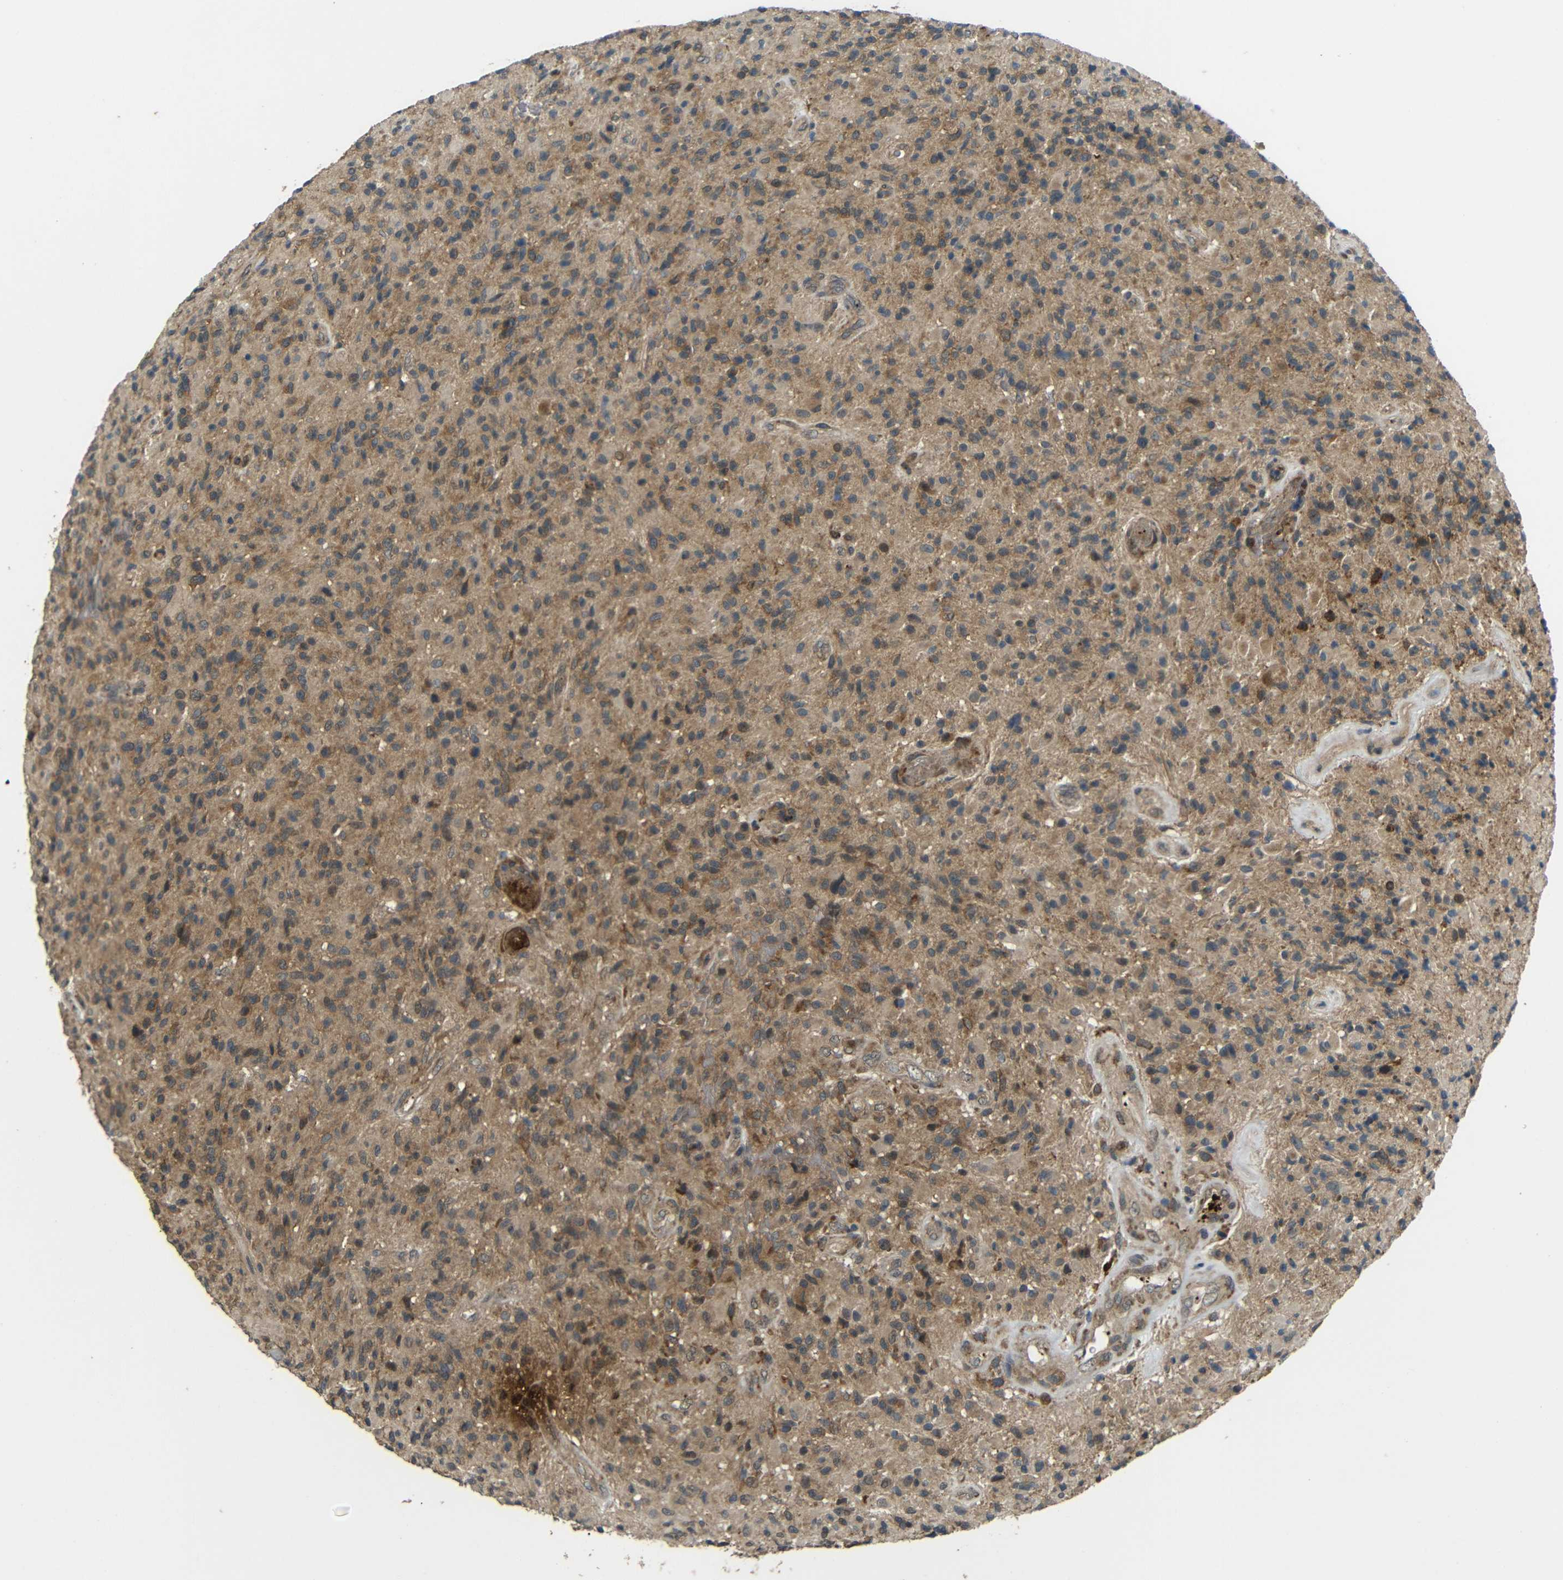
{"staining": {"intensity": "weak", "quantity": ">75%", "location": "cytoplasmic/membranous"}, "tissue": "glioma", "cell_type": "Tumor cells", "image_type": "cancer", "snomed": [{"axis": "morphology", "description": "Glioma, malignant, High grade"}, {"axis": "topography", "description": "Brain"}], "caption": "The photomicrograph displays staining of glioma, revealing weak cytoplasmic/membranous protein positivity (brown color) within tumor cells. The staining was performed using DAB (3,3'-diaminobenzidine) to visualize the protein expression in brown, while the nuclei were stained in blue with hematoxylin (Magnification: 20x).", "gene": "EPHB2", "patient": {"sex": "male", "age": 71}}